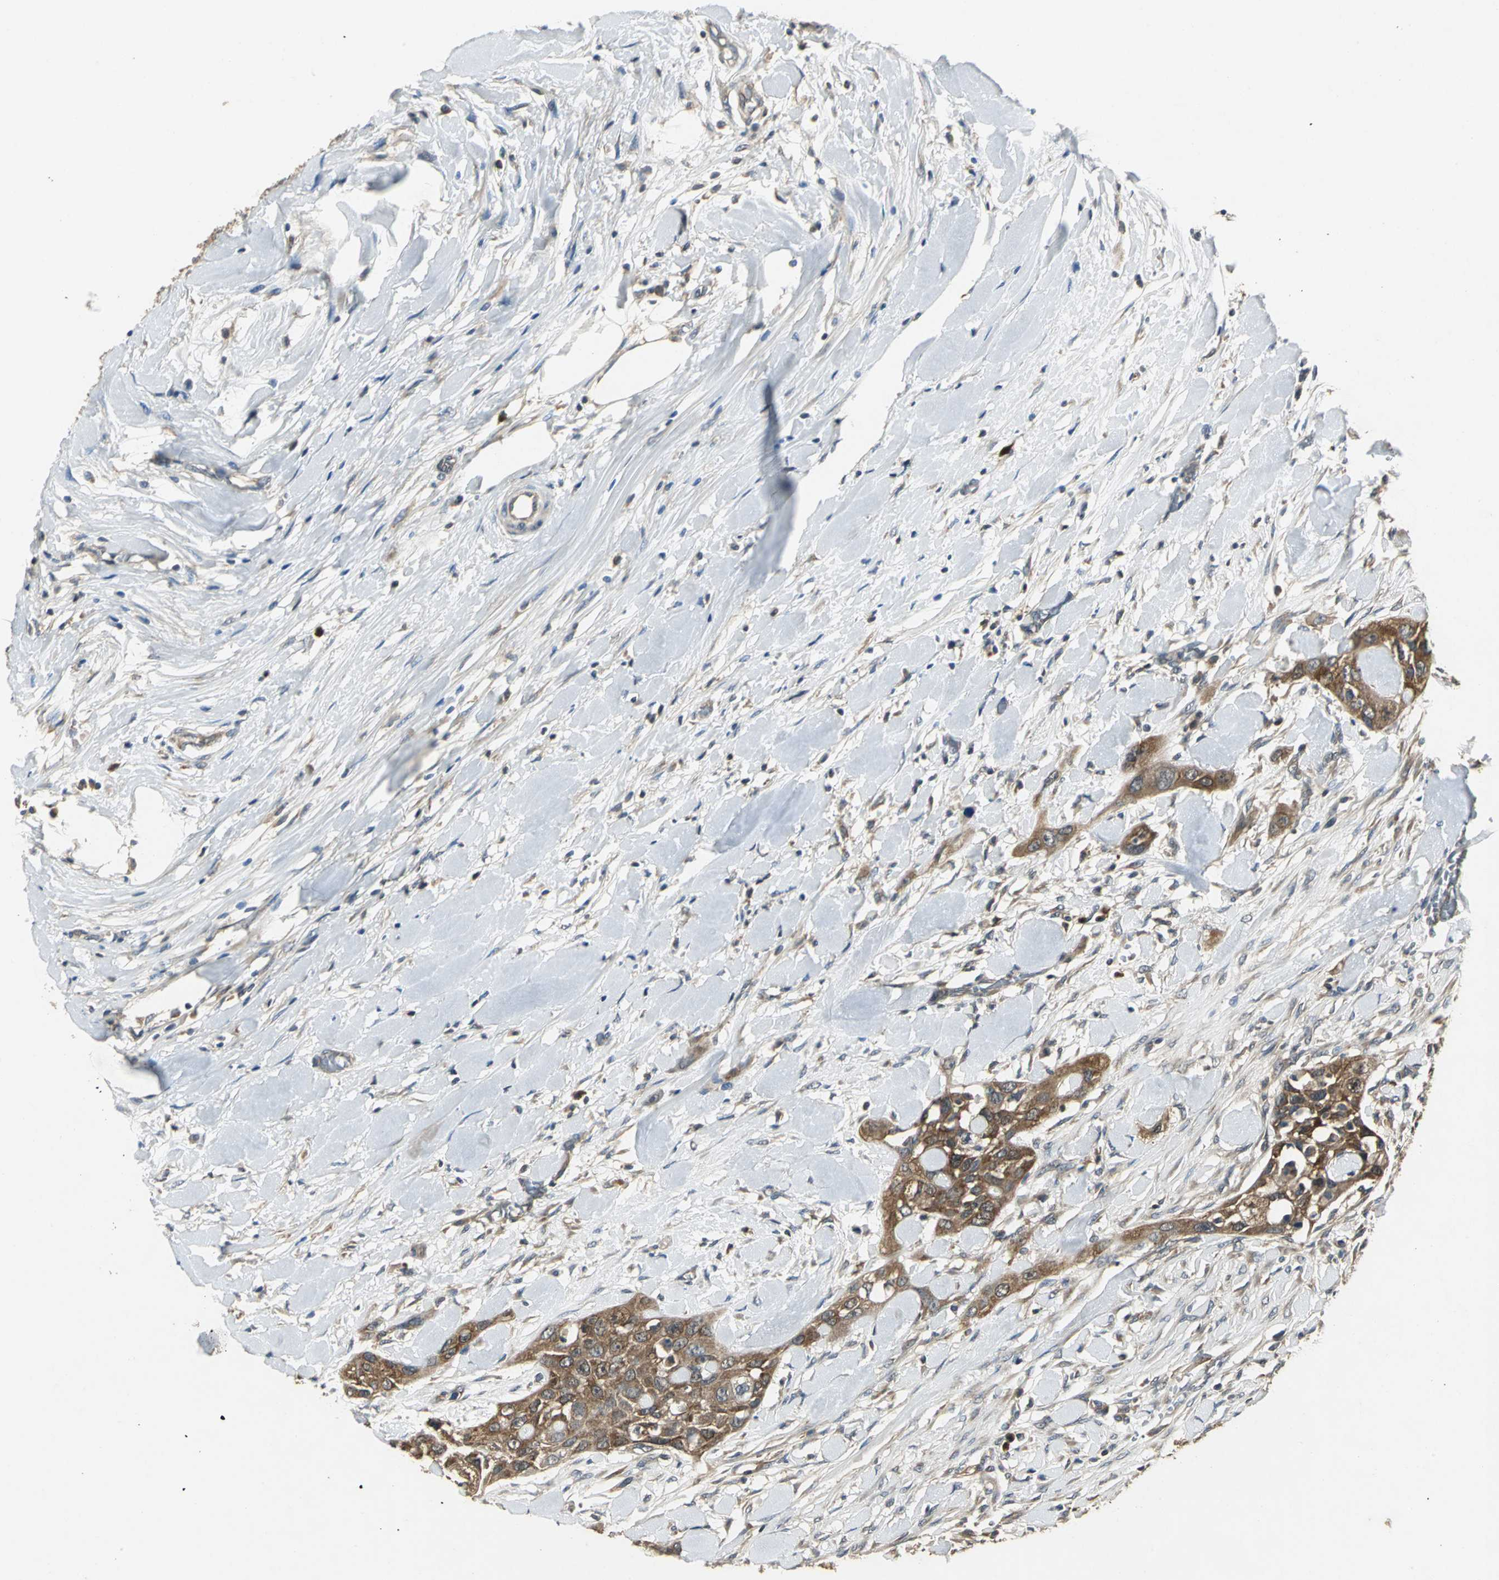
{"staining": {"intensity": "moderate", "quantity": ">75%", "location": "cytoplasmic/membranous"}, "tissue": "head and neck cancer", "cell_type": "Tumor cells", "image_type": "cancer", "snomed": [{"axis": "morphology", "description": "Neoplasm, malignant, NOS"}, {"axis": "topography", "description": "Salivary gland"}, {"axis": "topography", "description": "Head-Neck"}], "caption": "Human head and neck neoplasm (malignant) stained for a protein (brown) displays moderate cytoplasmic/membranous positive positivity in approximately >75% of tumor cells.", "gene": "IRF3", "patient": {"sex": "male", "age": 43}}